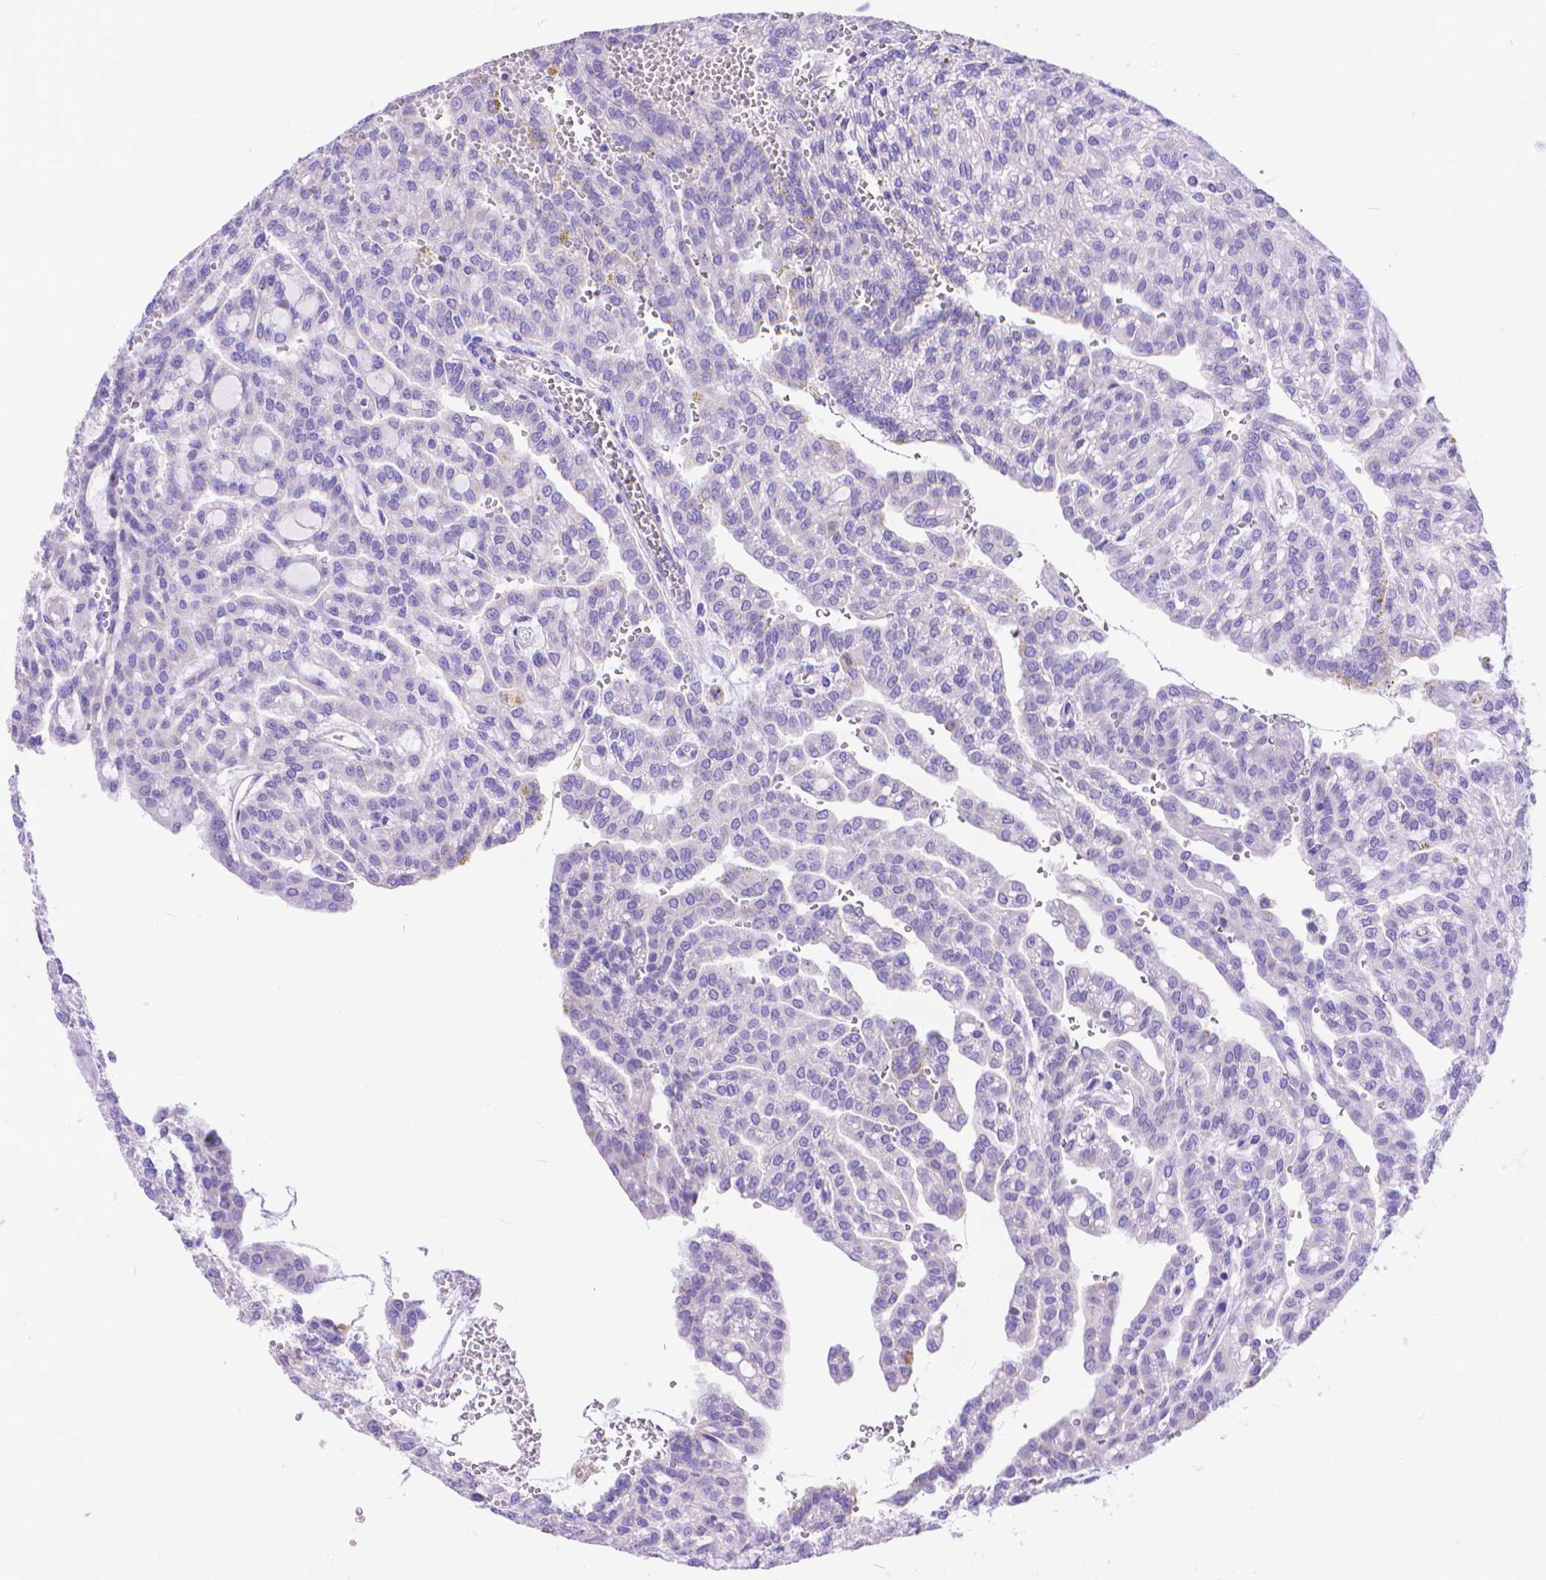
{"staining": {"intensity": "negative", "quantity": "none", "location": "none"}, "tissue": "renal cancer", "cell_type": "Tumor cells", "image_type": "cancer", "snomed": [{"axis": "morphology", "description": "Adenocarcinoma, NOS"}, {"axis": "topography", "description": "Kidney"}], "caption": "IHC histopathology image of adenocarcinoma (renal) stained for a protein (brown), which shows no staining in tumor cells. The staining is performed using DAB (3,3'-diaminobenzidine) brown chromogen with nuclei counter-stained in using hematoxylin.", "gene": "DHRS2", "patient": {"sex": "male", "age": 63}}